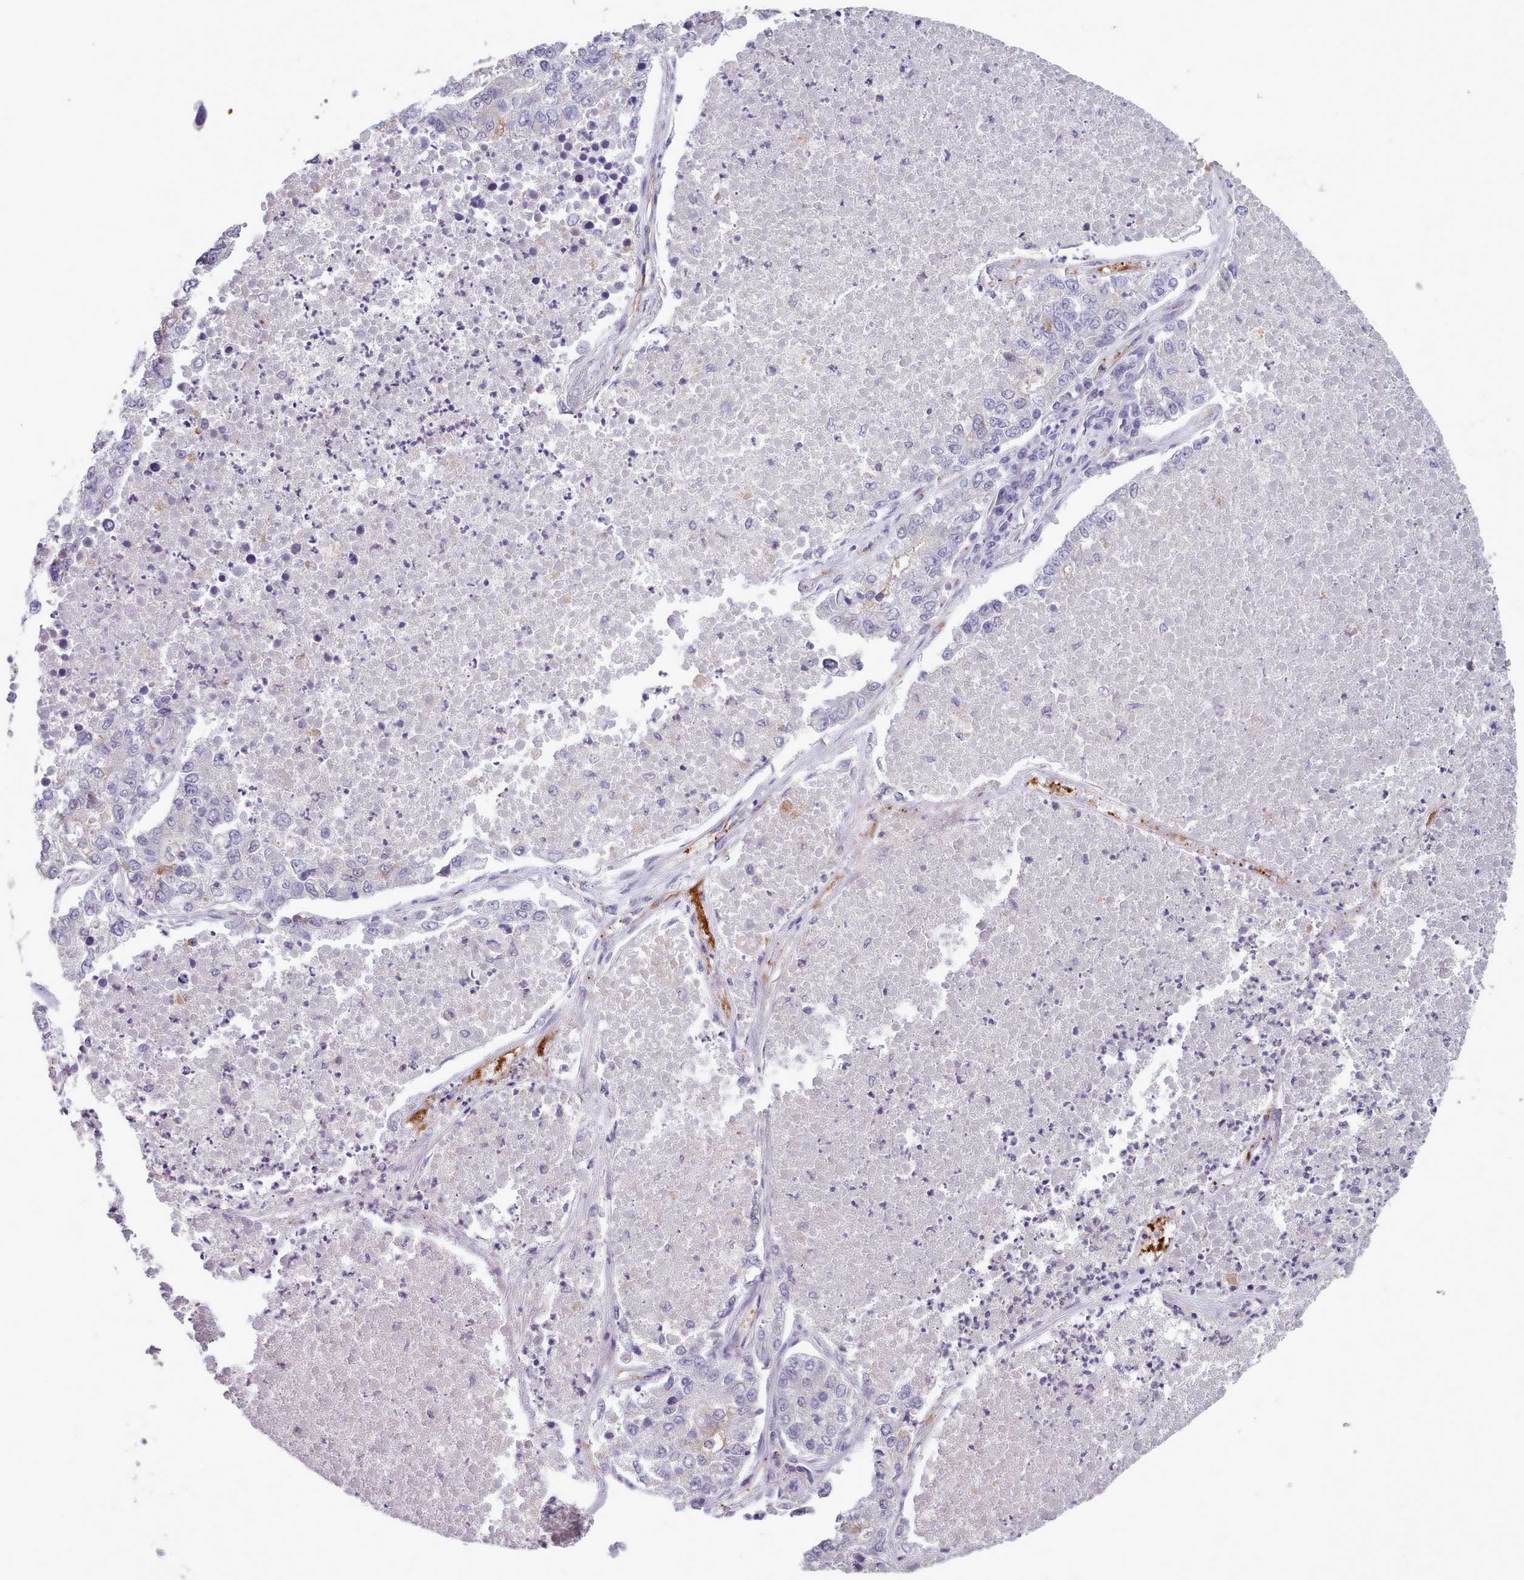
{"staining": {"intensity": "negative", "quantity": "none", "location": "none"}, "tissue": "lung cancer", "cell_type": "Tumor cells", "image_type": "cancer", "snomed": [{"axis": "morphology", "description": "Adenocarcinoma, NOS"}, {"axis": "topography", "description": "Lung"}], "caption": "The histopathology image exhibits no significant staining in tumor cells of lung cancer.", "gene": "CD300LF", "patient": {"sex": "male", "age": 49}}